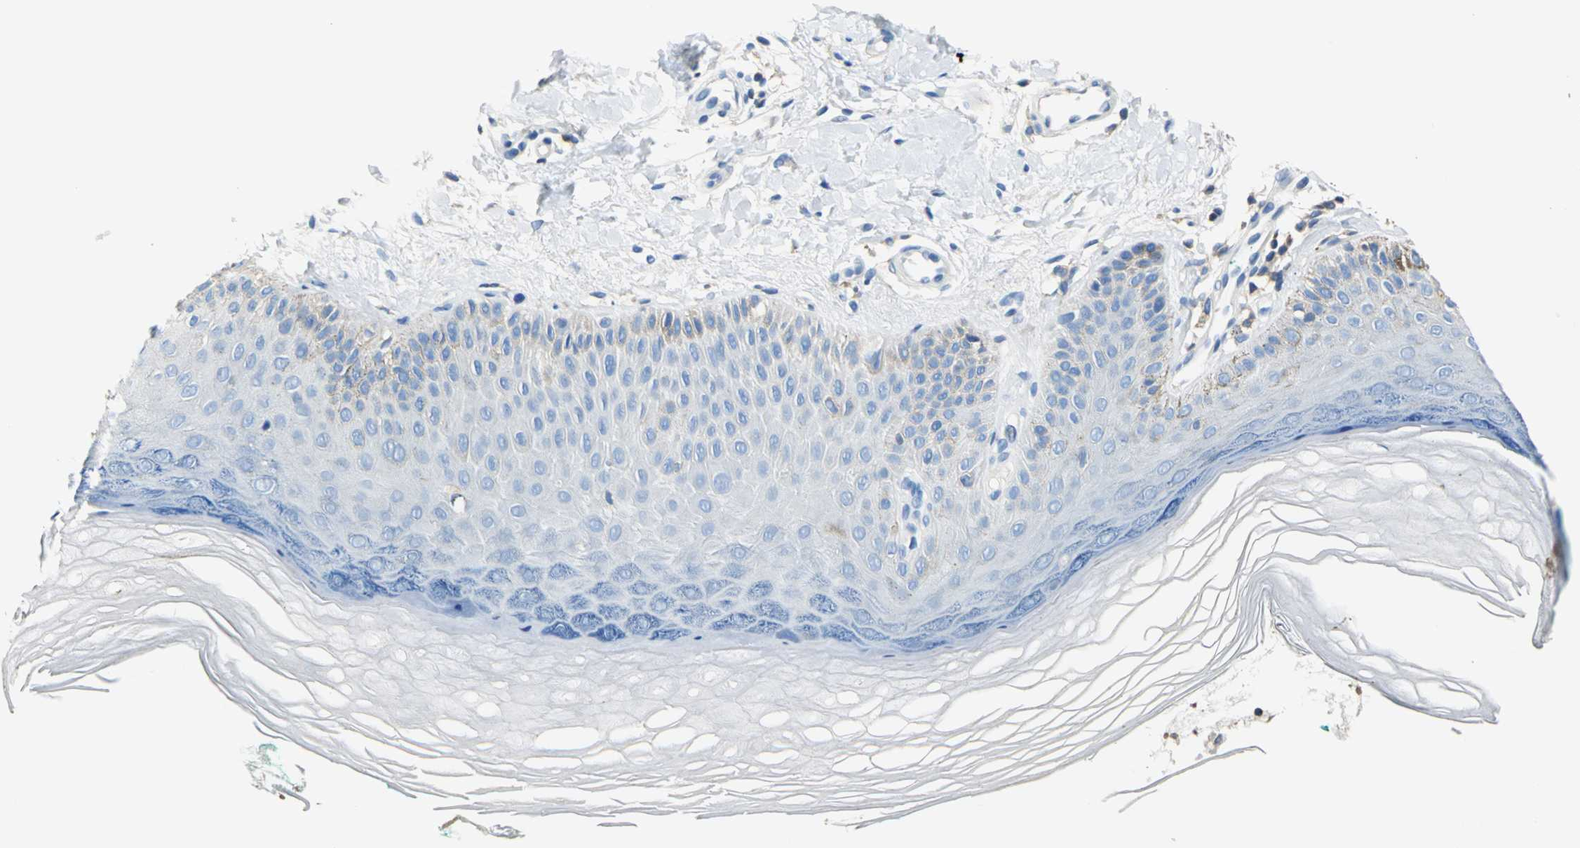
{"staining": {"intensity": "negative", "quantity": "none", "location": "none"}, "tissue": "skin", "cell_type": "Fibroblasts", "image_type": "normal", "snomed": [{"axis": "morphology", "description": "Normal tissue, NOS"}, {"axis": "topography", "description": "Skin"}], "caption": "Immunohistochemistry (IHC) of benign skin exhibits no expression in fibroblasts. Nuclei are stained in blue.", "gene": "SEPTIN11", "patient": {"sex": "male", "age": 26}}